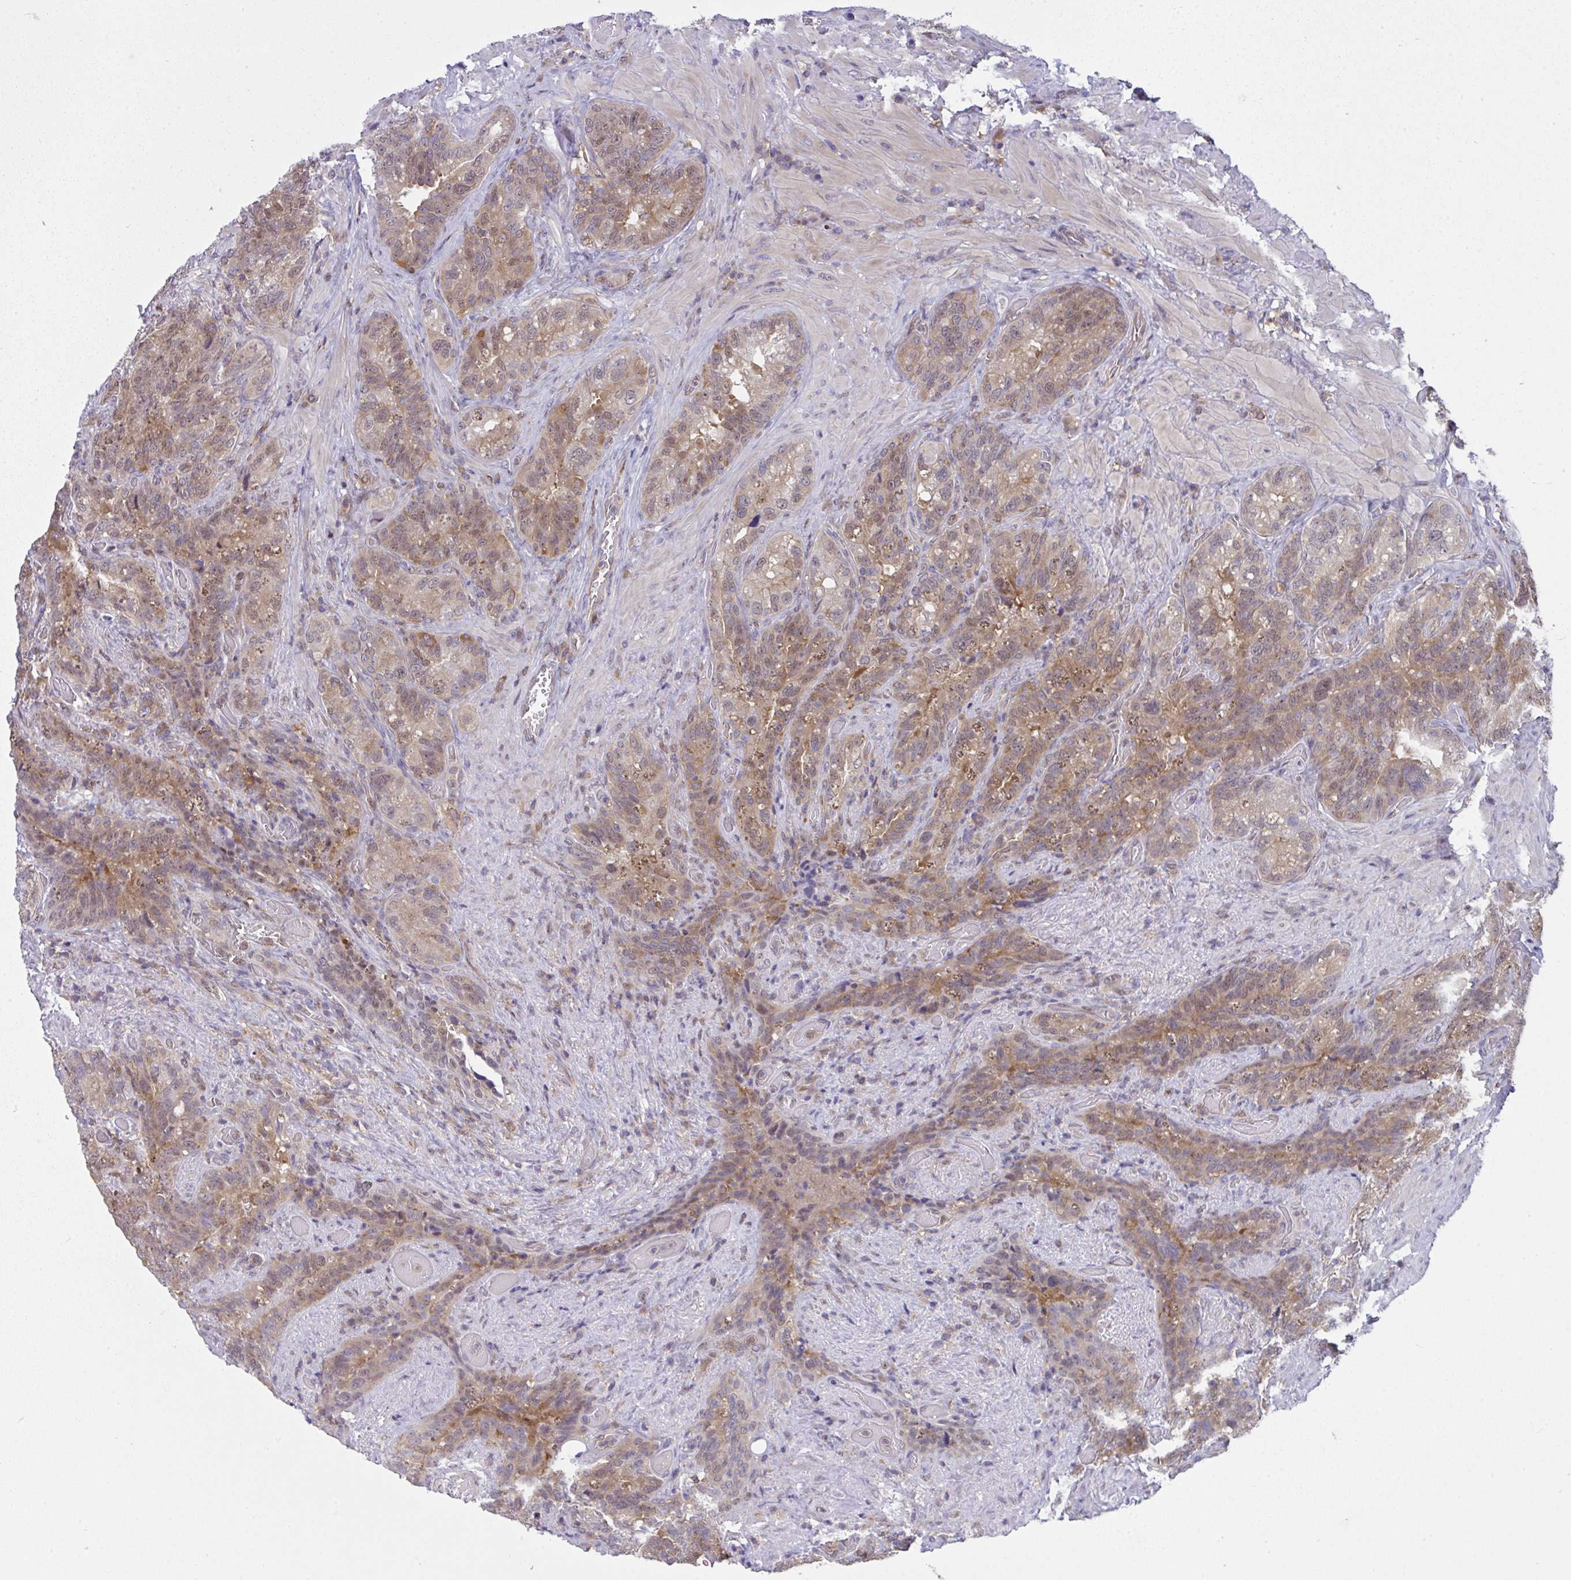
{"staining": {"intensity": "moderate", "quantity": ">75%", "location": "cytoplasmic/membranous,nuclear"}, "tissue": "seminal vesicle", "cell_type": "Glandular cells", "image_type": "normal", "snomed": [{"axis": "morphology", "description": "Normal tissue, NOS"}, {"axis": "topography", "description": "Seminal veicle"}], "caption": "This micrograph exhibits immunohistochemistry (IHC) staining of benign seminal vesicle, with medium moderate cytoplasmic/membranous,nuclear staining in about >75% of glandular cells.", "gene": "ALDH16A1", "patient": {"sex": "male", "age": 68}}